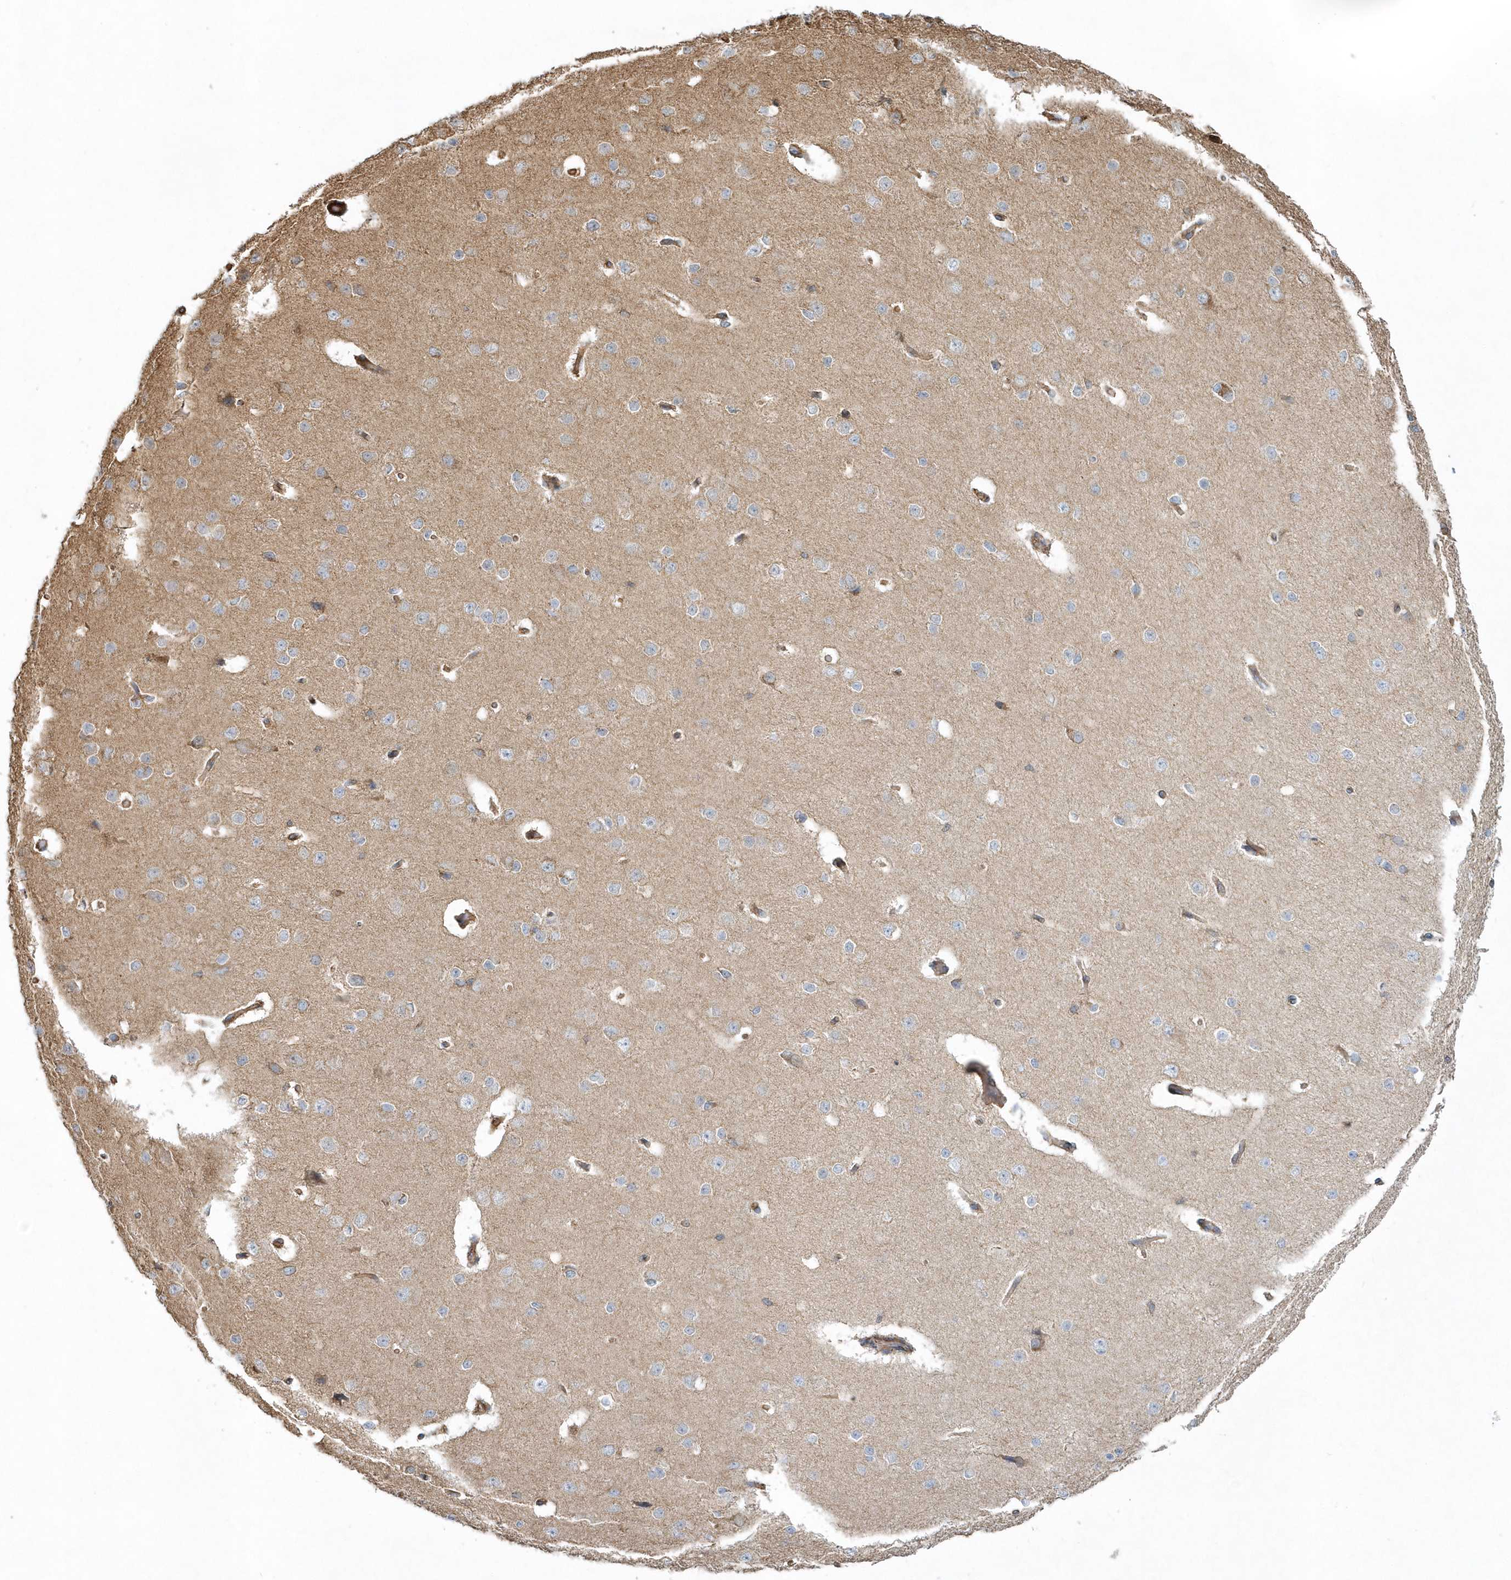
{"staining": {"intensity": "moderate", "quantity": ">75%", "location": "cytoplasmic/membranous"}, "tissue": "cerebral cortex", "cell_type": "Endothelial cells", "image_type": "normal", "snomed": [{"axis": "morphology", "description": "Normal tissue, NOS"}, {"axis": "morphology", "description": "Developmental malformation"}, {"axis": "topography", "description": "Cerebral cortex"}], "caption": "Immunohistochemistry (IHC) staining of unremarkable cerebral cortex, which displays medium levels of moderate cytoplasmic/membranous staining in approximately >75% of endothelial cells indicating moderate cytoplasmic/membranous protein staining. The staining was performed using DAB (brown) for protein detection and nuclei were counterstained in hematoxylin (blue).", "gene": "MMUT", "patient": {"sex": "female", "age": 30}}